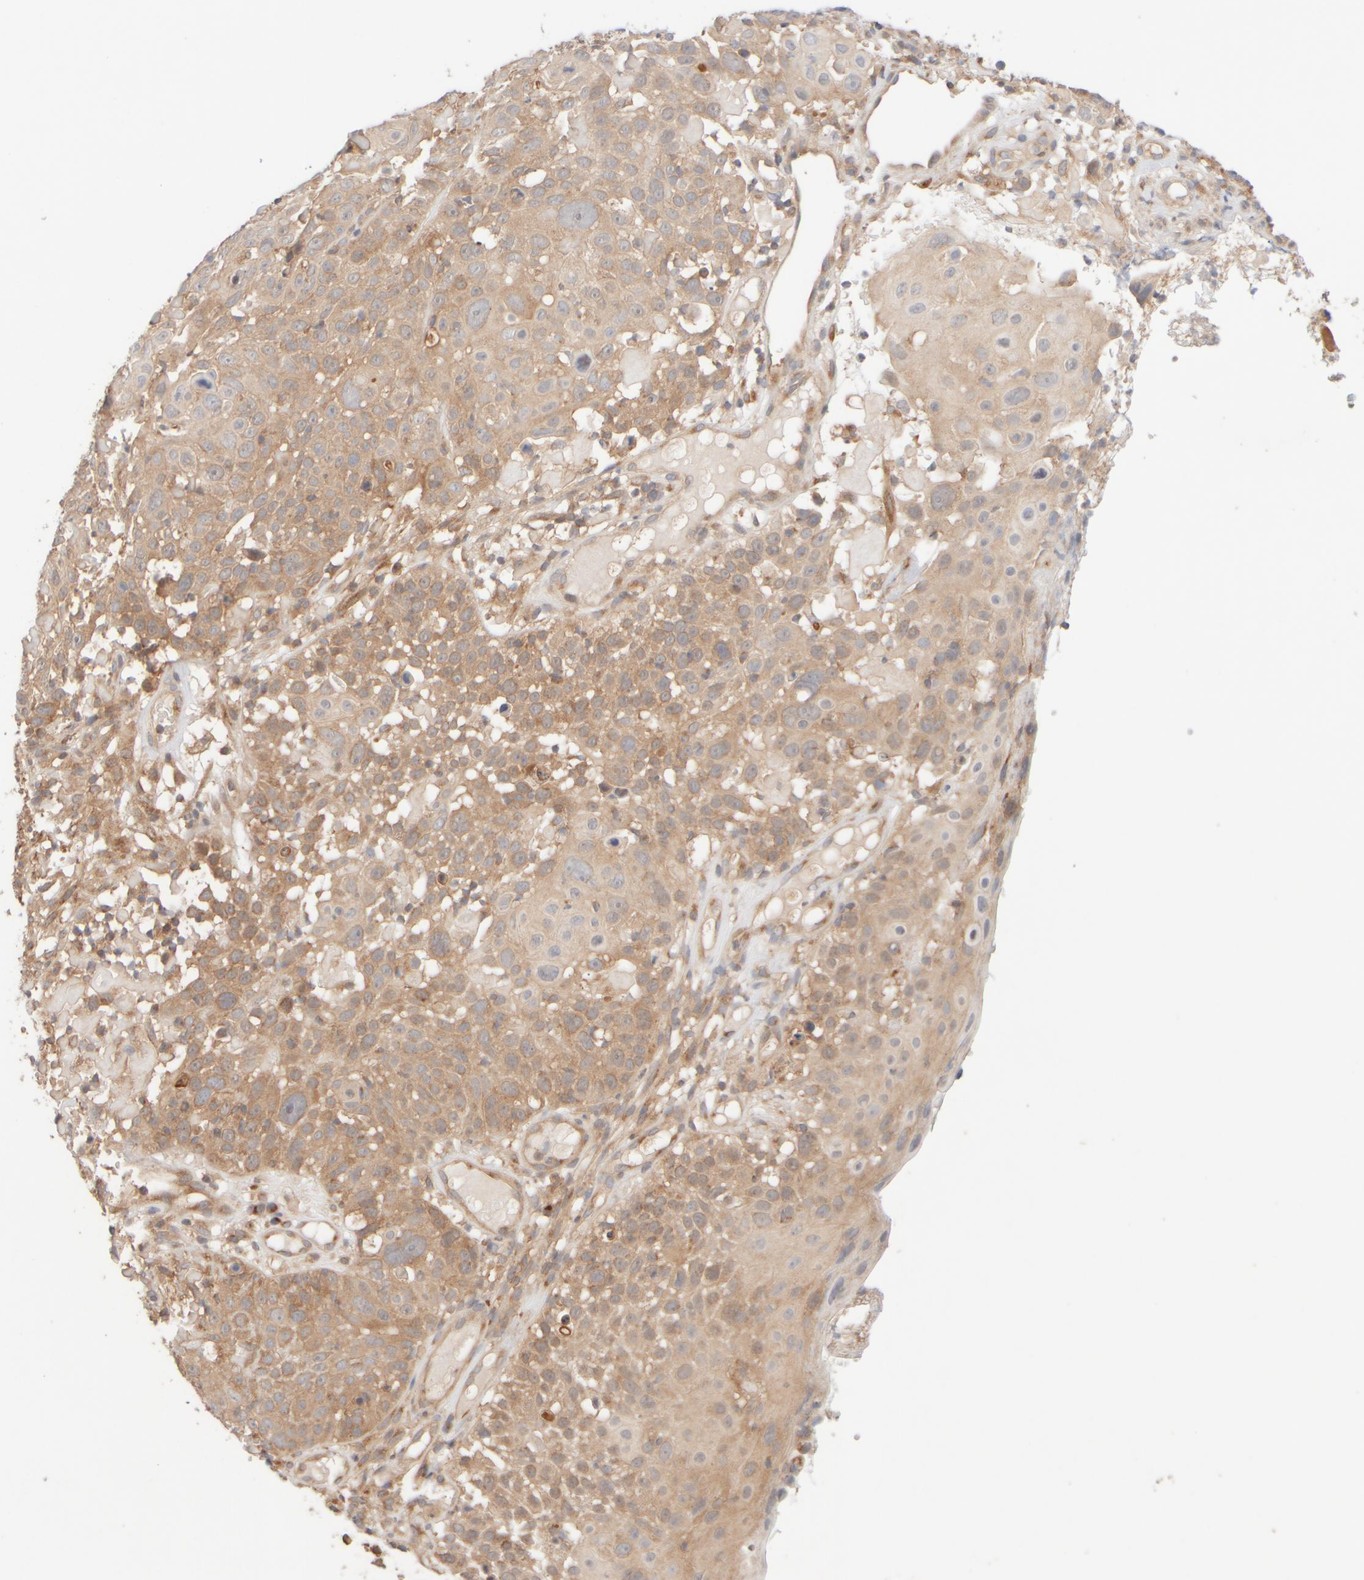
{"staining": {"intensity": "weak", "quantity": ">75%", "location": "cytoplasmic/membranous"}, "tissue": "cervical cancer", "cell_type": "Tumor cells", "image_type": "cancer", "snomed": [{"axis": "morphology", "description": "Squamous cell carcinoma, NOS"}, {"axis": "topography", "description": "Cervix"}], "caption": "IHC staining of cervical cancer (squamous cell carcinoma), which displays low levels of weak cytoplasmic/membranous staining in about >75% of tumor cells indicating weak cytoplasmic/membranous protein expression. The staining was performed using DAB (brown) for protein detection and nuclei were counterstained in hematoxylin (blue).", "gene": "RABEP1", "patient": {"sex": "female", "age": 74}}